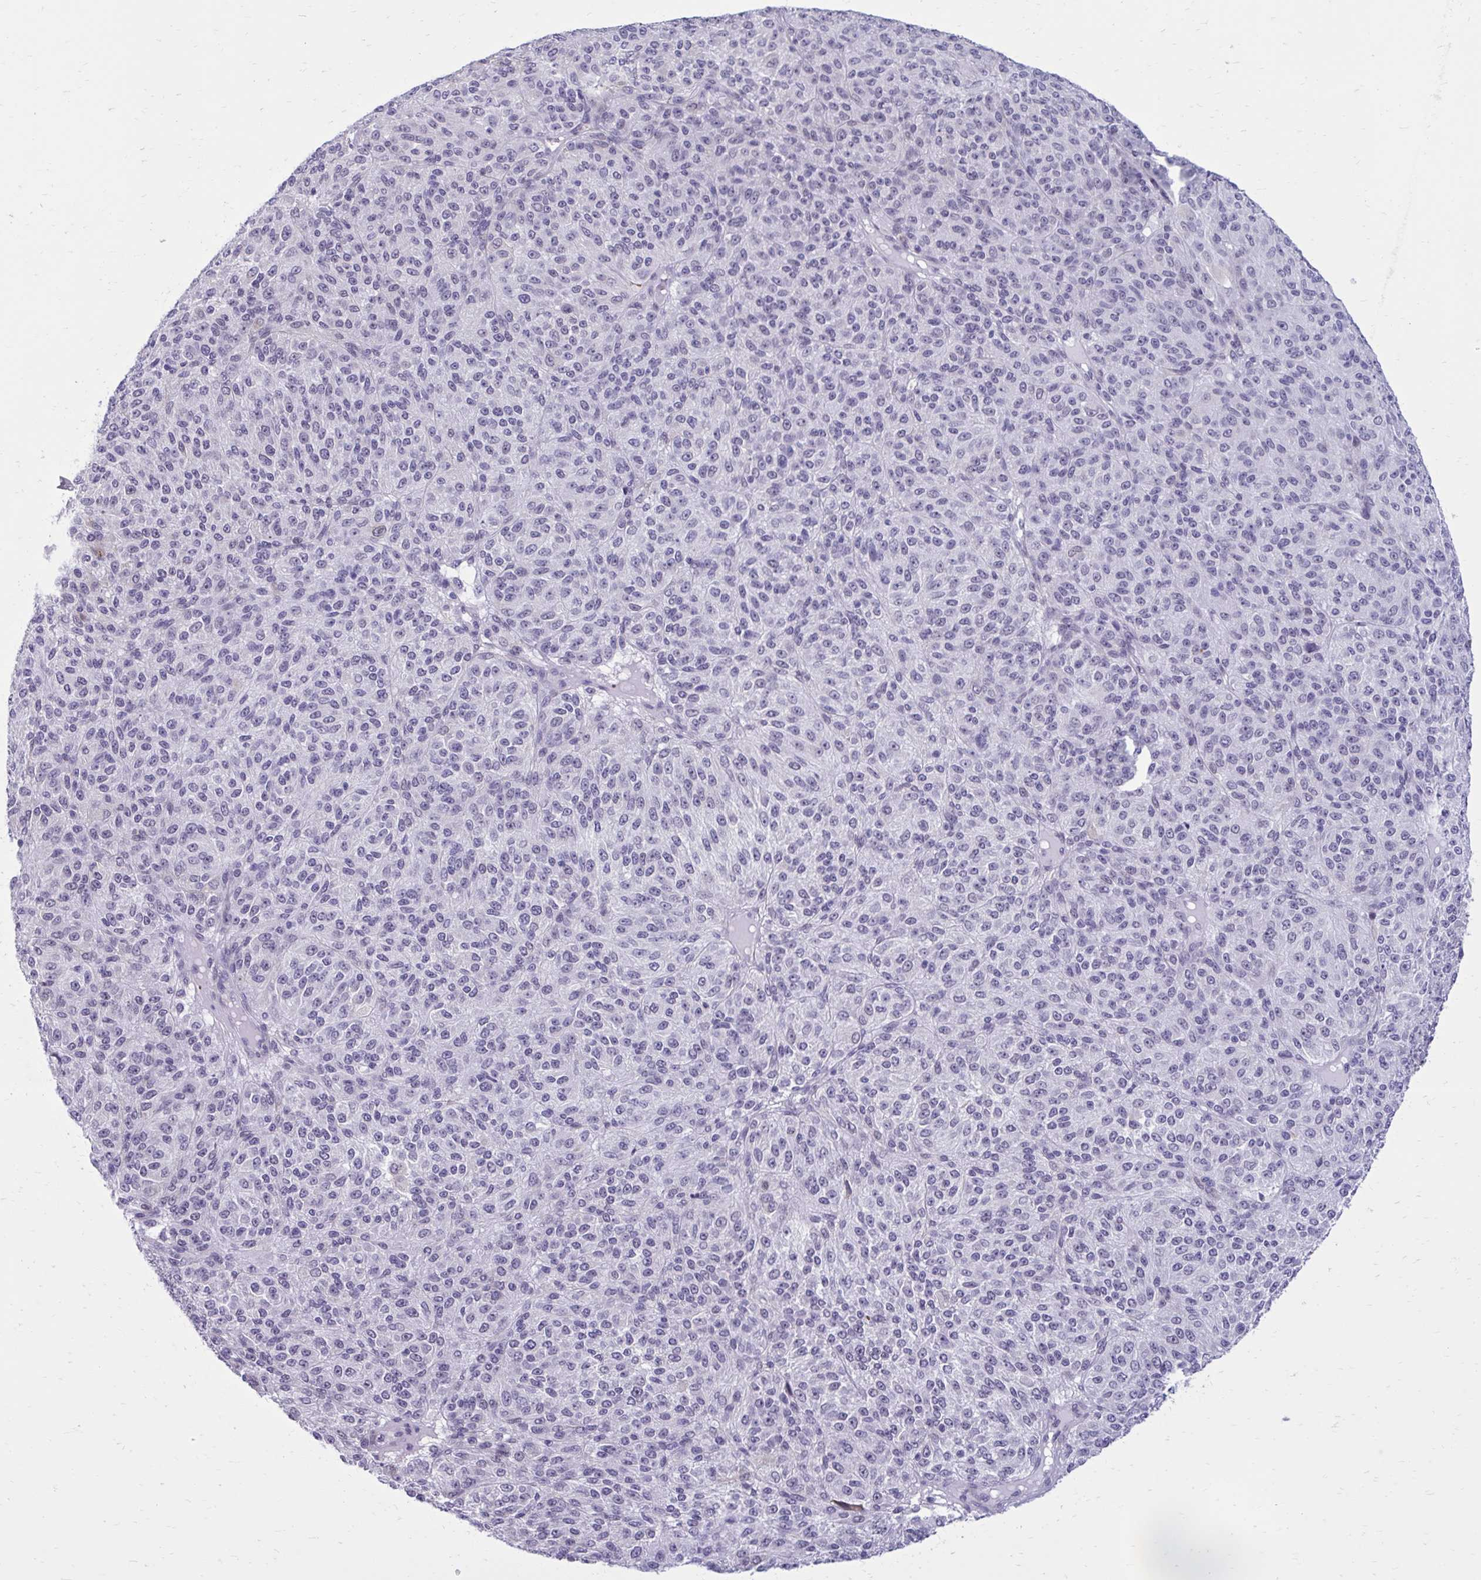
{"staining": {"intensity": "negative", "quantity": "none", "location": "none"}, "tissue": "melanoma", "cell_type": "Tumor cells", "image_type": "cancer", "snomed": [{"axis": "morphology", "description": "Malignant melanoma, Metastatic site"}, {"axis": "topography", "description": "Brain"}], "caption": "High power microscopy micrograph of an IHC image of malignant melanoma (metastatic site), revealing no significant staining in tumor cells.", "gene": "PROSER1", "patient": {"sex": "female", "age": 56}}